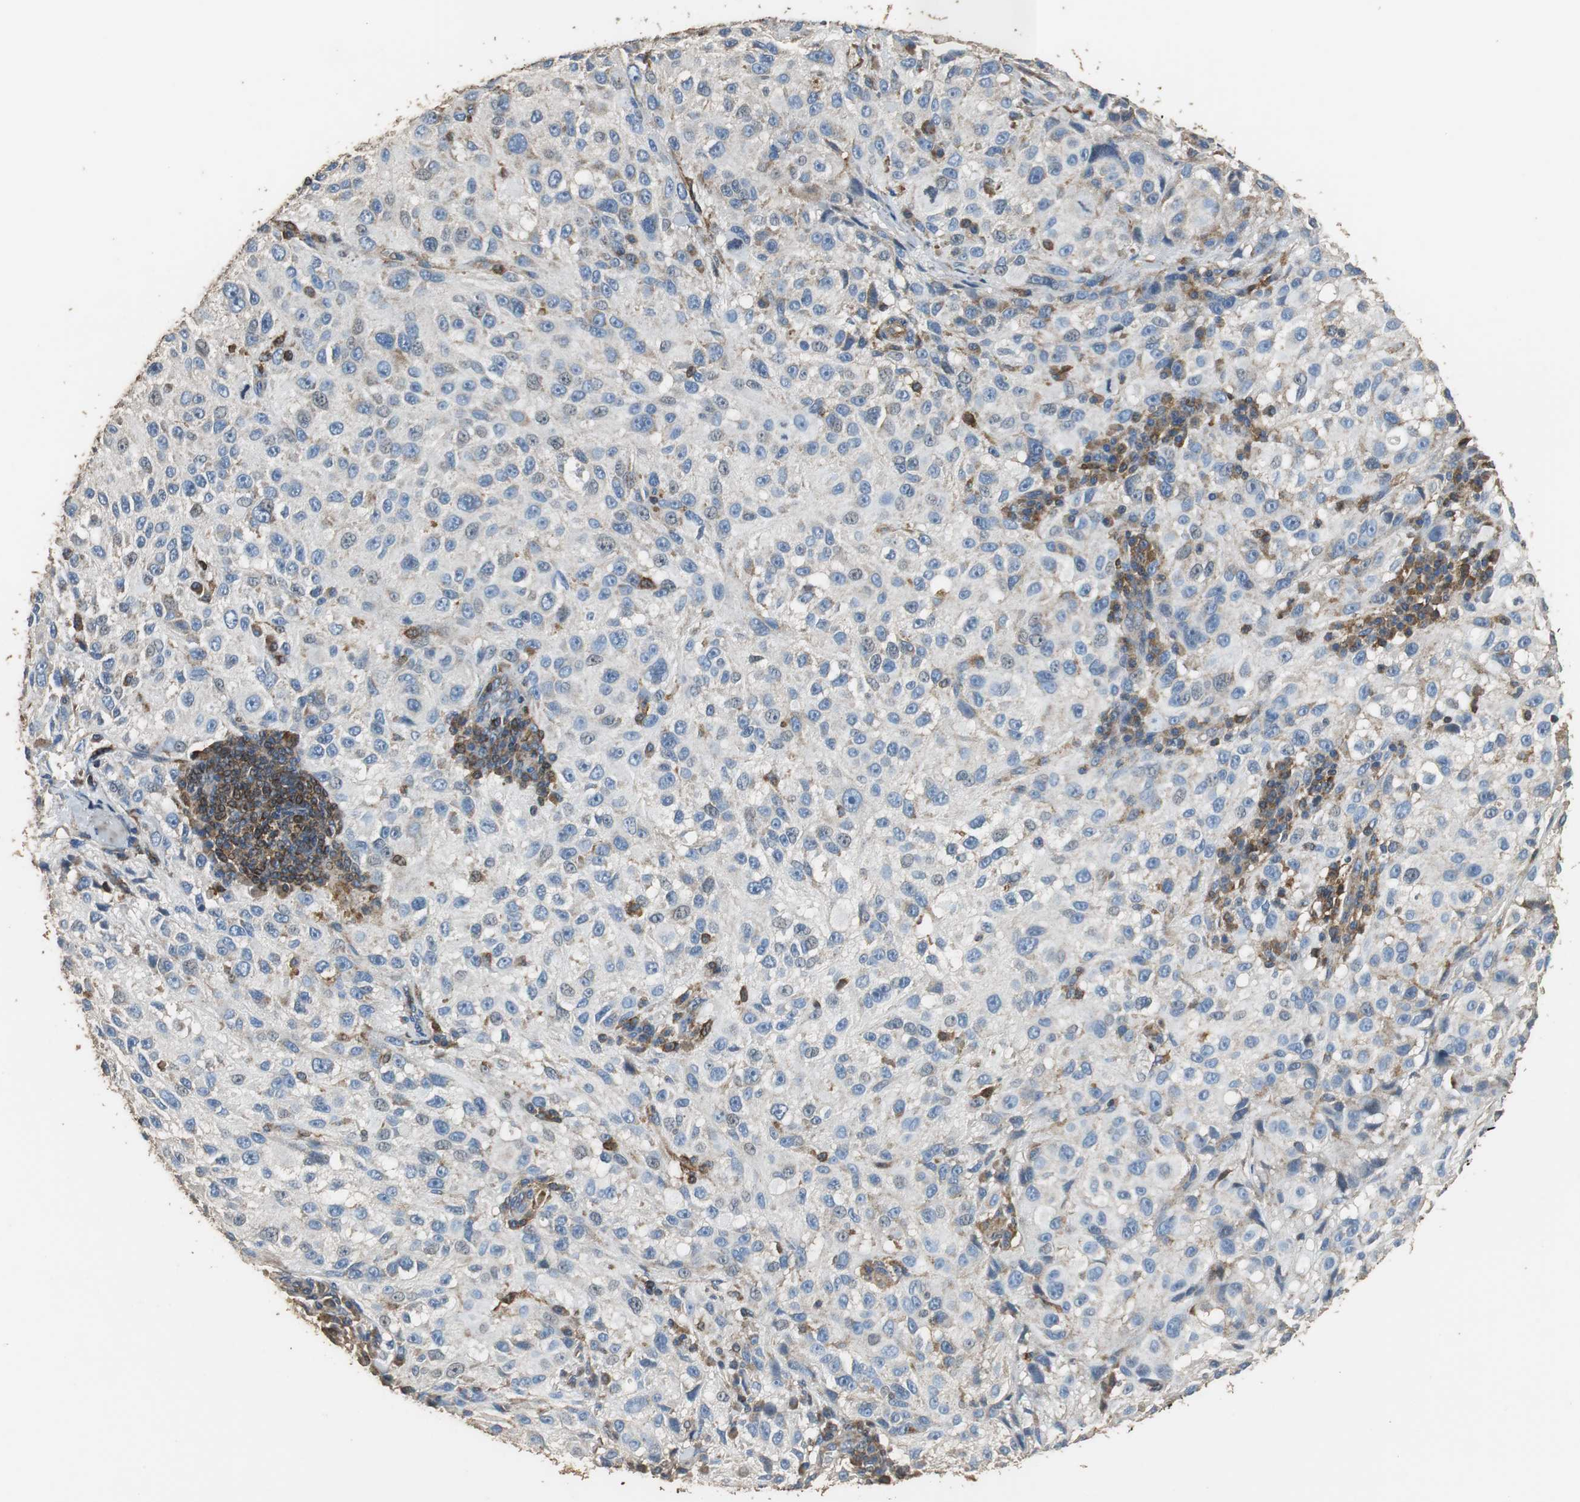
{"staining": {"intensity": "negative", "quantity": "none", "location": "none"}, "tissue": "melanoma", "cell_type": "Tumor cells", "image_type": "cancer", "snomed": [{"axis": "morphology", "description": "Necrosis, NOS"}, {"axis": "morphology", "description": "Malignant melanoma, NOS"}, {"axis": "topography", "description": "Skin"}], "caption": "A high-resolution image shows immunohistochemistry staining of melanoma, which reveals no significant positivity in tumor cells.", "gene": "PRKRA", "patient": {"sex": "female", "age": 87}}